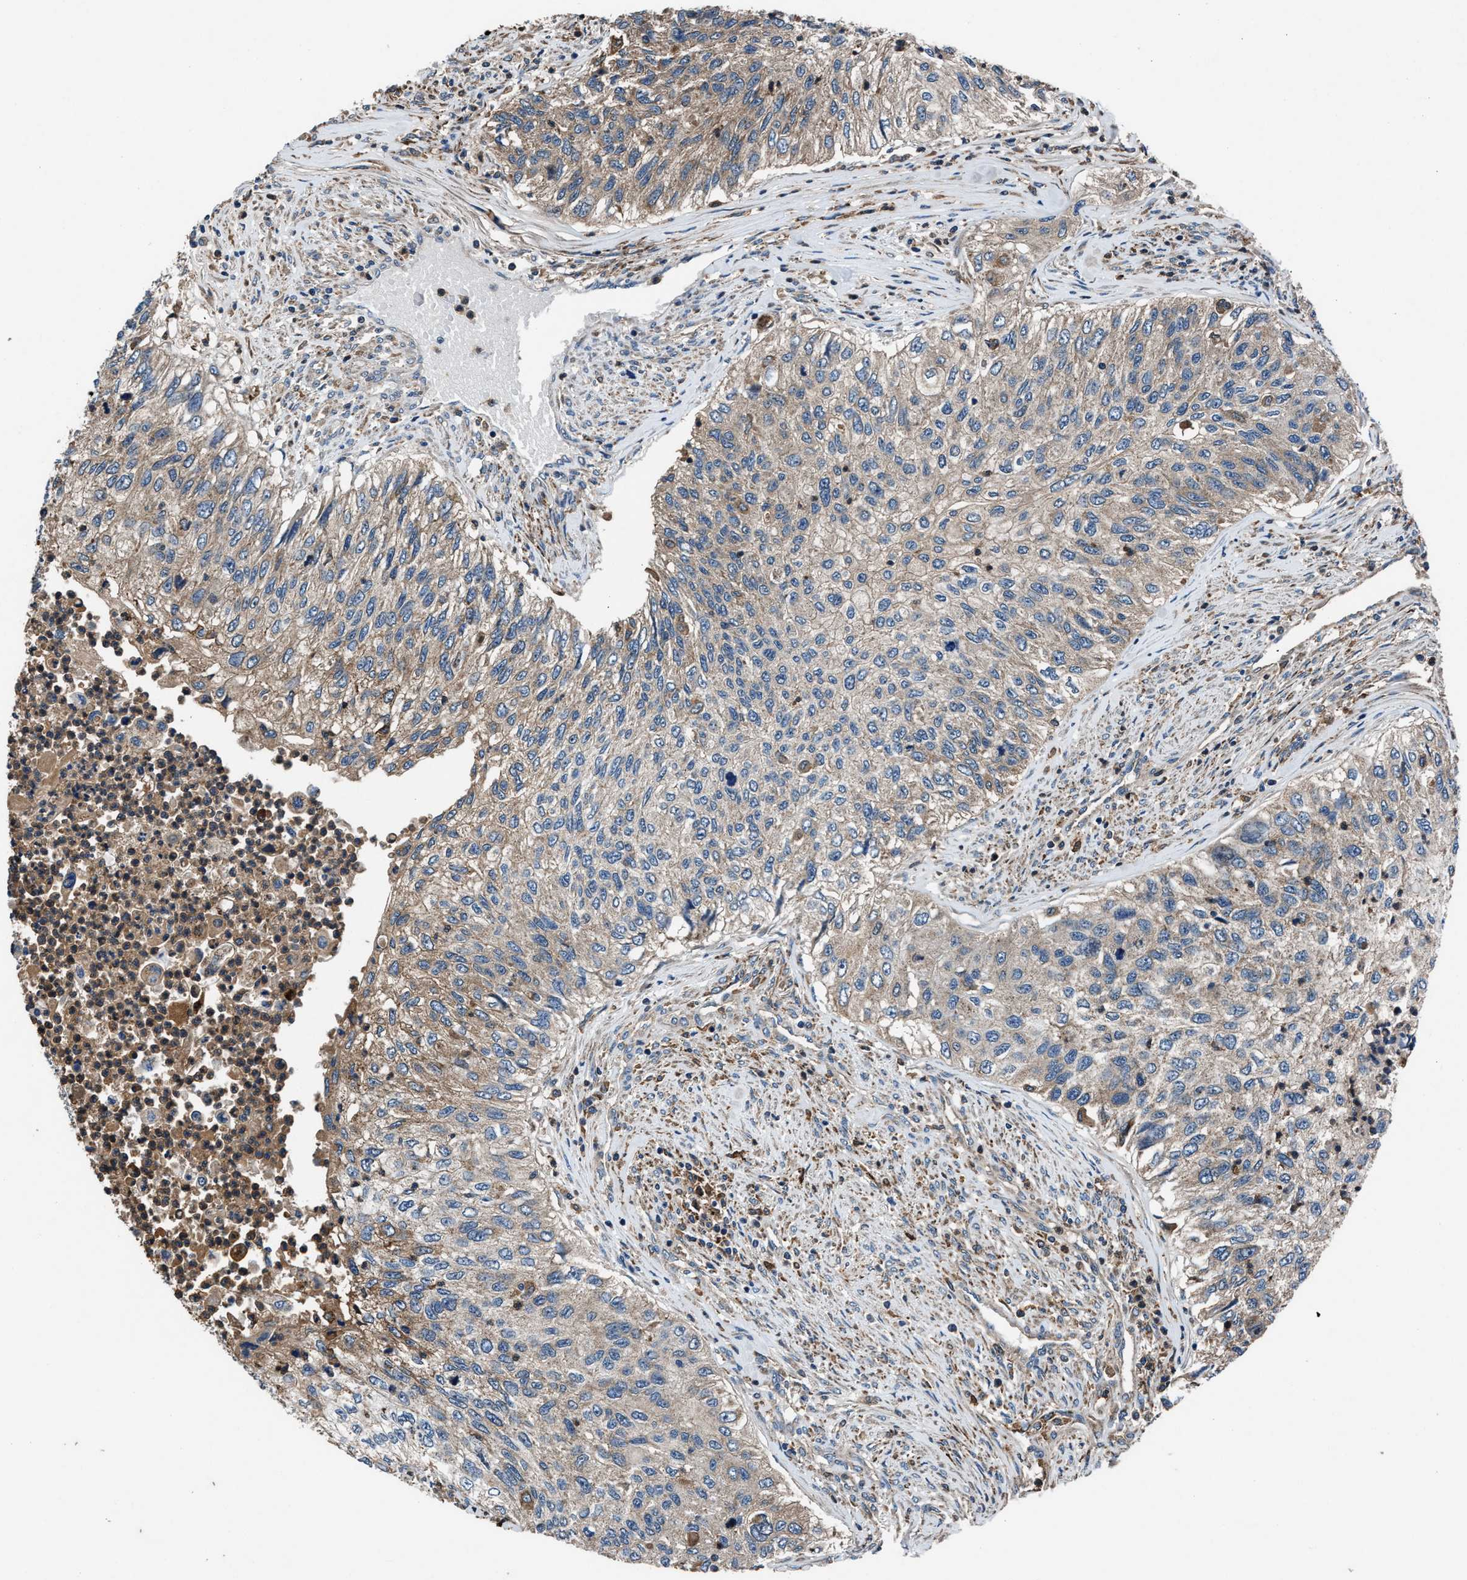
{"staining": {"intensity": "weak", "quantity": "25%-75%", "location": "cytoplasmic/membranous"}, "tissue": "urothelial cancer", "cell_type": "Tumor cells", "image_type": "cancer", "snomed": [{"axis": "morphology", "description": "Urothelial carcinoma, High grade"}, {"axis": "topography", "description": "Urinary bladder"}], "caption": "An IHC micrograph of tumor tissue is shown. Protein staining in brown labels weak cytoplasmic/membranous positivity in urothelial carcinoma (high-grade) within tumor cells. Using DAB (brown) and hematoxylin (blue) stains, captured at high magnification using brightfield microscopy.", "gene": "FAM221A", "patient": {"sex": "female", "age": 60}}